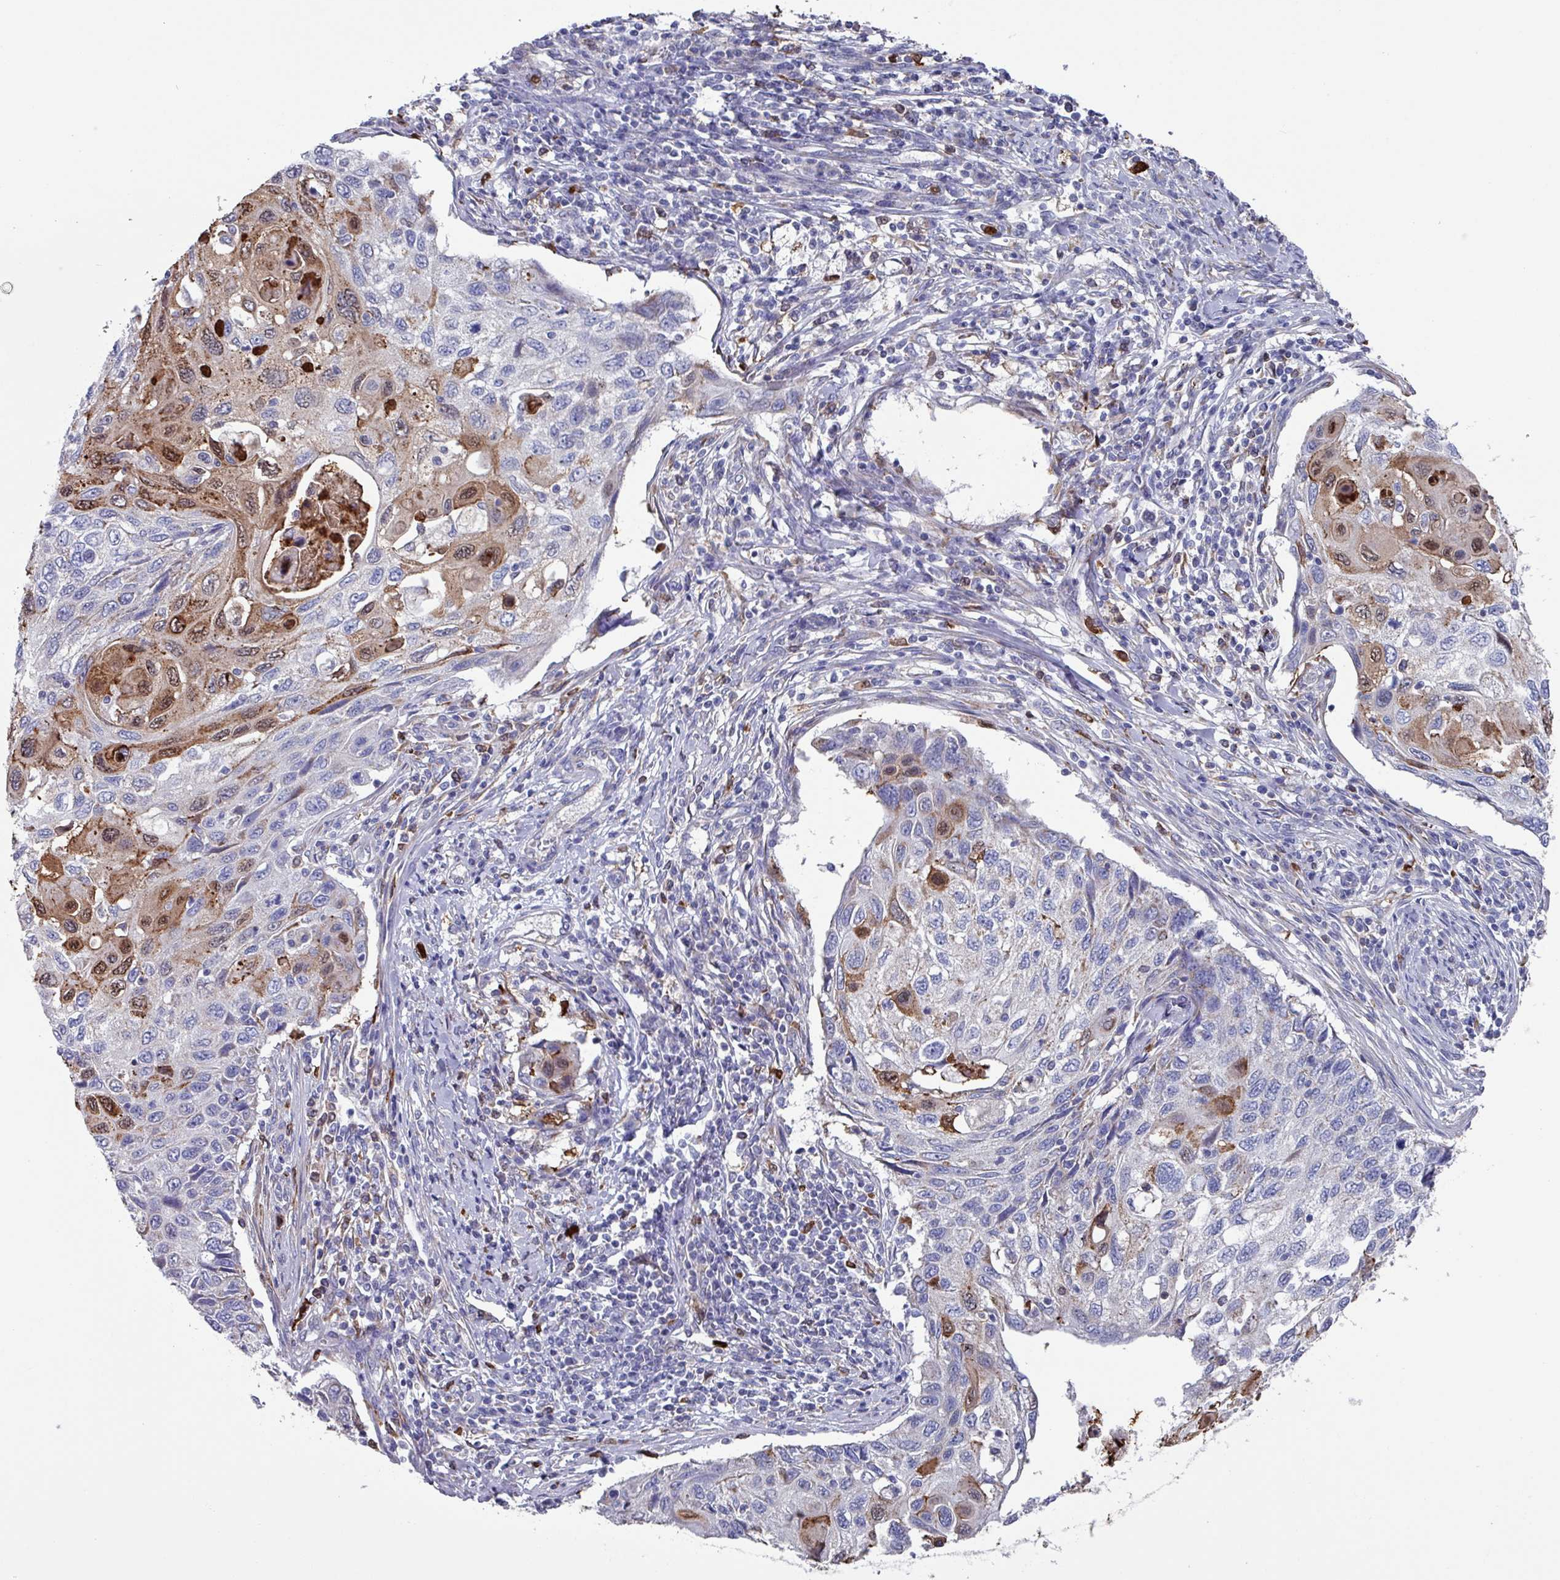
{"staining": {"intensity": "moderate", "quantity": "25%-75%", "location": "cytoplasmic/membranous,nuclear"}, "tissue": "cervical cancer", "cell_type": "Tumor cells", "image_type": "cancer", "snomed": [{"axis": "morphology", "description": "Squamous cell carcinoma, NOS"}, {"axis": "topography", "description": "Cervix"}], "caption": "Tumor cells show moderate cytoplasmic/membranous and nuclear staining in approximately 25%-75% of cells in cervical squamous cell carcinoma.", "gene": "UQCC2", "patient": {"sex": "female", "age": 70}}